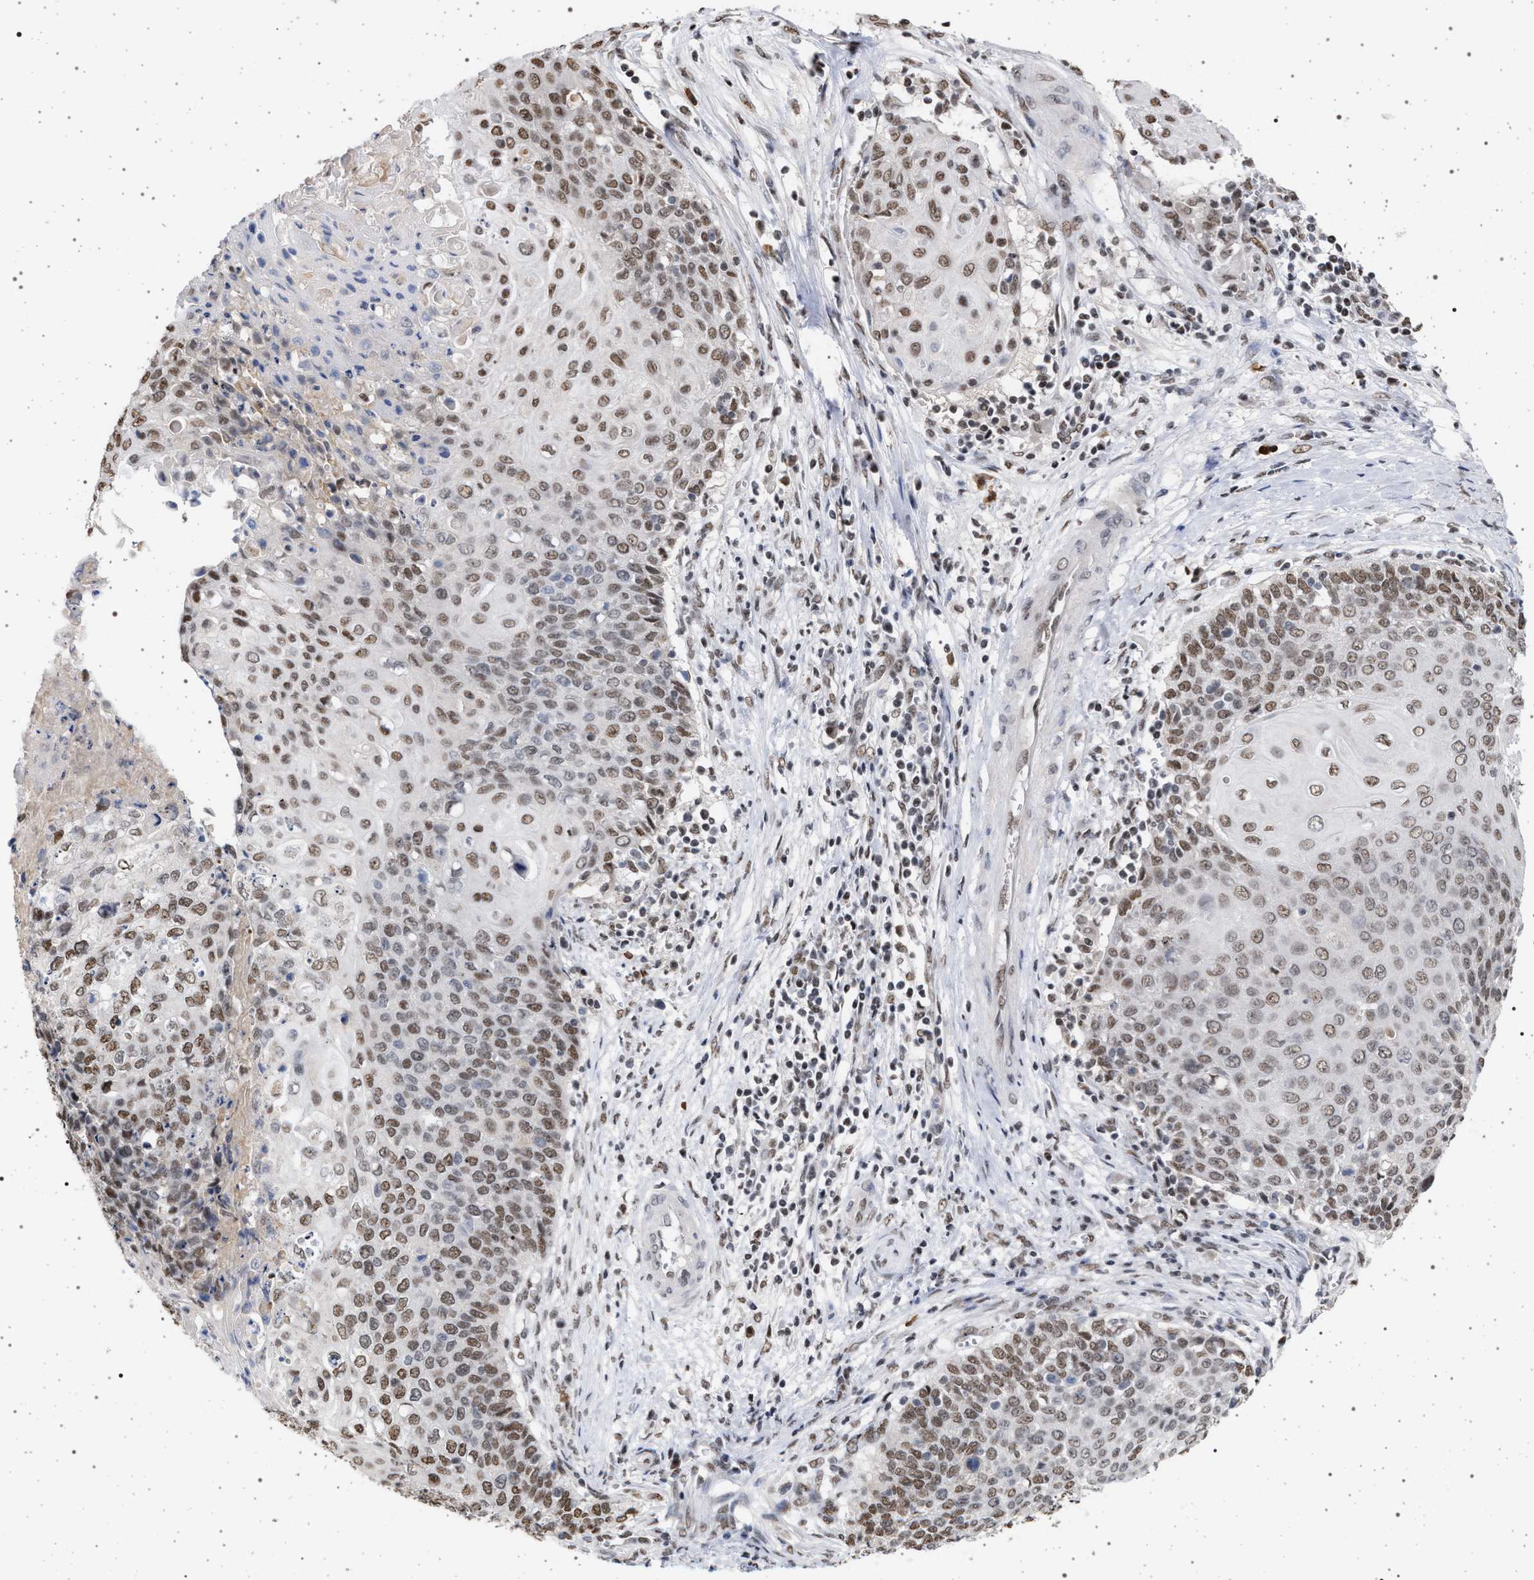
{"staining": {"intensity": "moderate", "quantity": ">75%", "location": "nuclear"}, "tissue": "cervical cancer", "cell_type": "Tumor cells", "image_type": "cancer", "snomed": [{"axis": "morphology", "description": "Squamous cell carcinoma, NOS"}, {"axis": "topography", "description": "Cervix"}], "caption": "High-power microscopy captured an immunohistochemistry photomicrograph of cervical squamous cell carcinoma, revealing moderate nuclear positivity in approximately >75% of tumor cells. The protein of interest is stained brown, and the nuclei are stained in blue (DAB IHC with brightfield microscopy, high magnification).", "gene": "PHF12", "patient": {"sex": "female", "age": 39}}